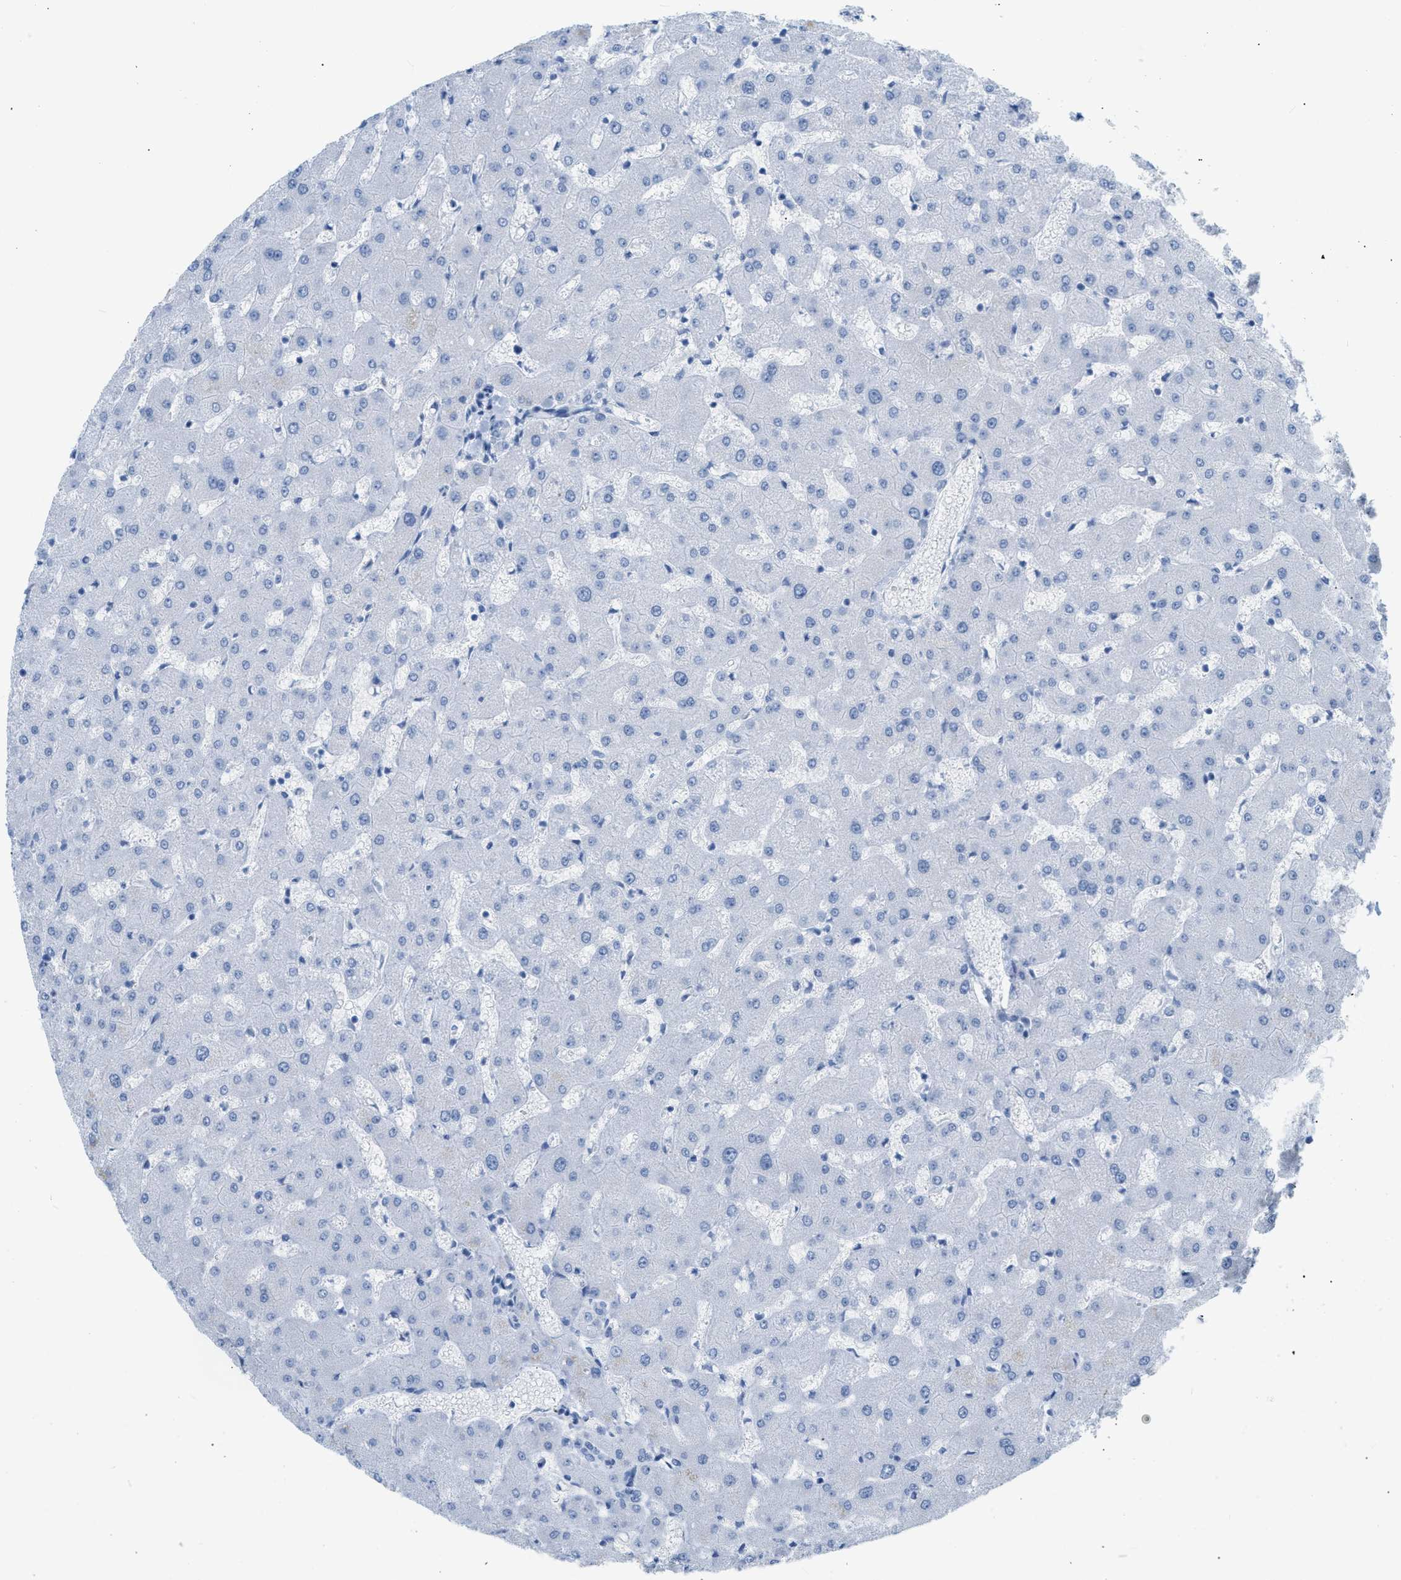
{"staining": {"intensity": "negative", "quantity": "none", "location": "none"}, "tissue": "liver", "cell_type": "Cholangiocytes", "image_type": "normal", "snomed": [{"axis": "morphology", "description": "Normal tissue, NOS"}, {"axis": "topography", "description": "Liver"}], "caption": "There is no significant staining in cholangiocytes of liver. (Brightfield microscopy of DAB (3,3'-diaminobenzidine) IHC at high magnification).", "gene": "DES", "patient": {"sex": "female", "age": 63}}